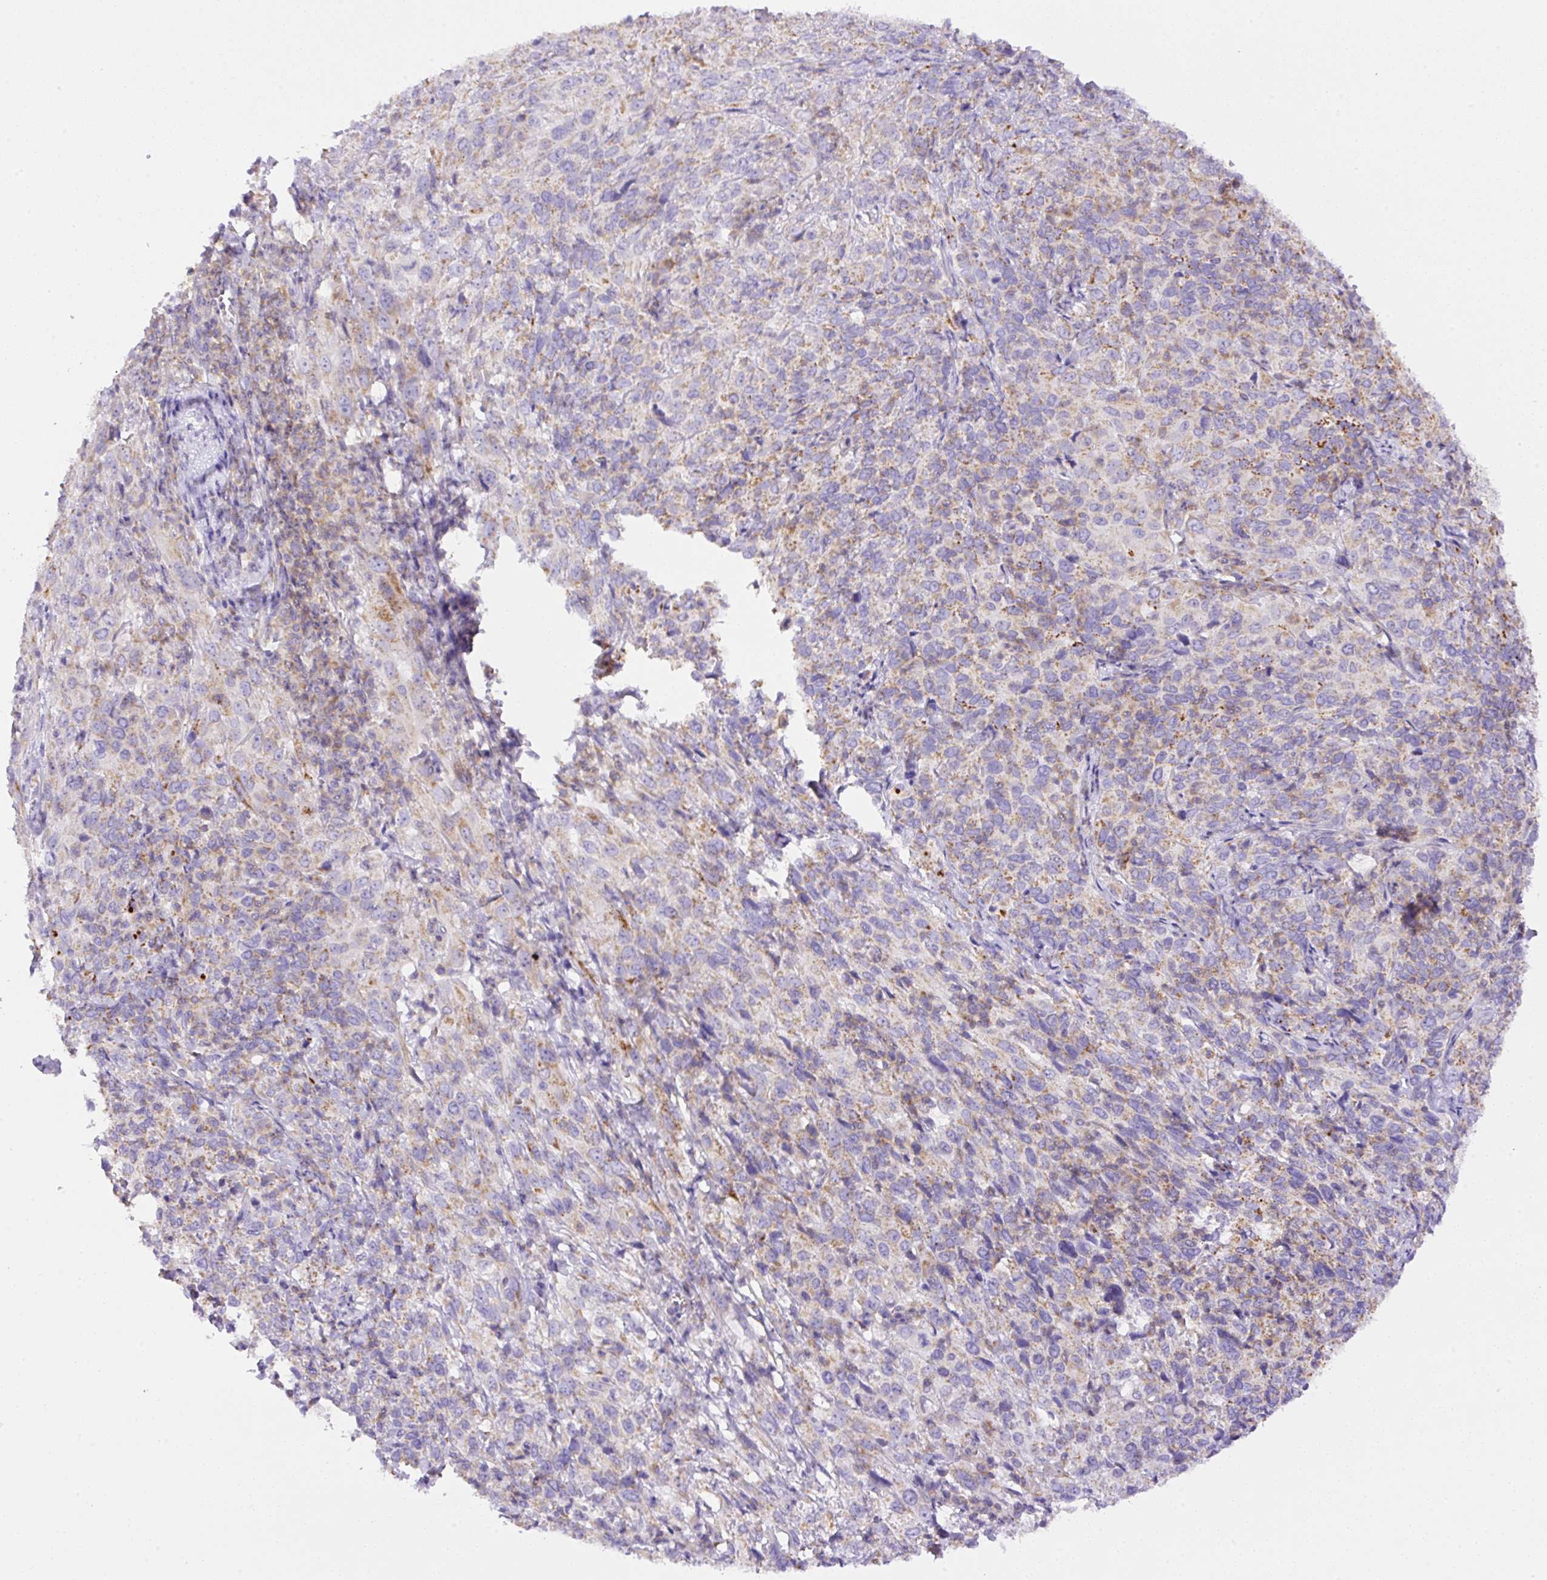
{"staining": {"intensity": "weak", "quantity": "<25%", "location": "cytoplasmic/membranous"}, "tissue": "cervical cancer", "cell_type": "Tumor cells", "image_type": "cancer", "snomed": [{"axis": "morphology", "description": "Squamous cell carcinoma, NOS"}, {"axis": "topography", "description": "Cervix"}], "caption": "This is a photomicrograph of immunohistochemistry staining of cervical cancer, which shows no staining in tumor cells. The staining is performed using DAB brown chromogen with nuclei counter-stained in using hematoxylin.", "gene": "NF1", "patient": {"sex": "female", "age": 51}}